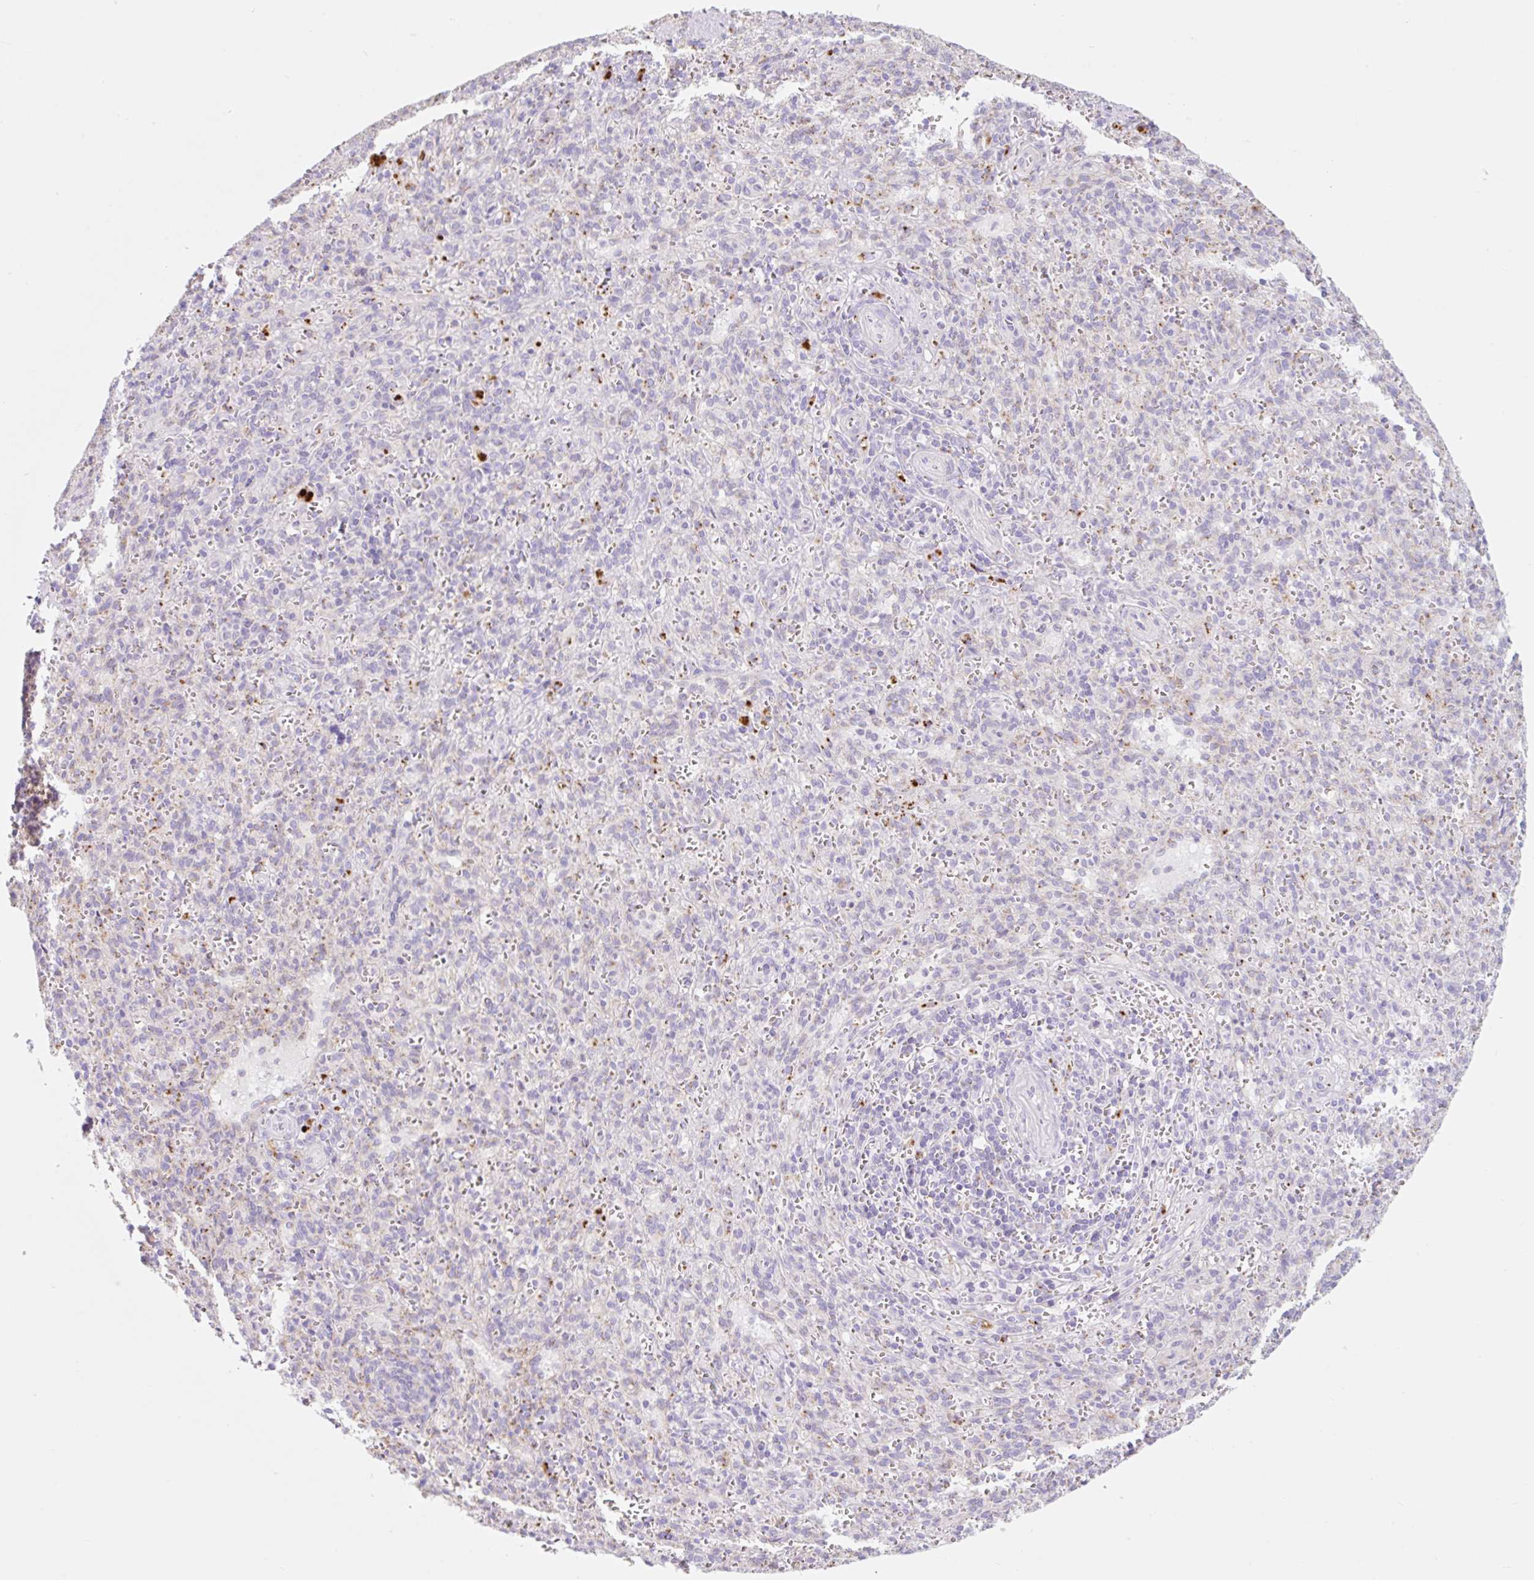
{"staining": {"intensity": "negative", "quantity": "none", "location": "none"}, "tissue": "spleen", "cell_type": "Cells in red pulp", "image_type": "normal", "snomed": [{"axis": "morphology", "description": "Normal tissue, NOS"}, {"axis": "topography", "description": "Spleen"}], "caption": "The immunohistochemistry (IHC) image has no significant expression in cells in red pulp of spleen.", "gene": "CLEC3A", "patient": {"sex": "female", "age": 26}}